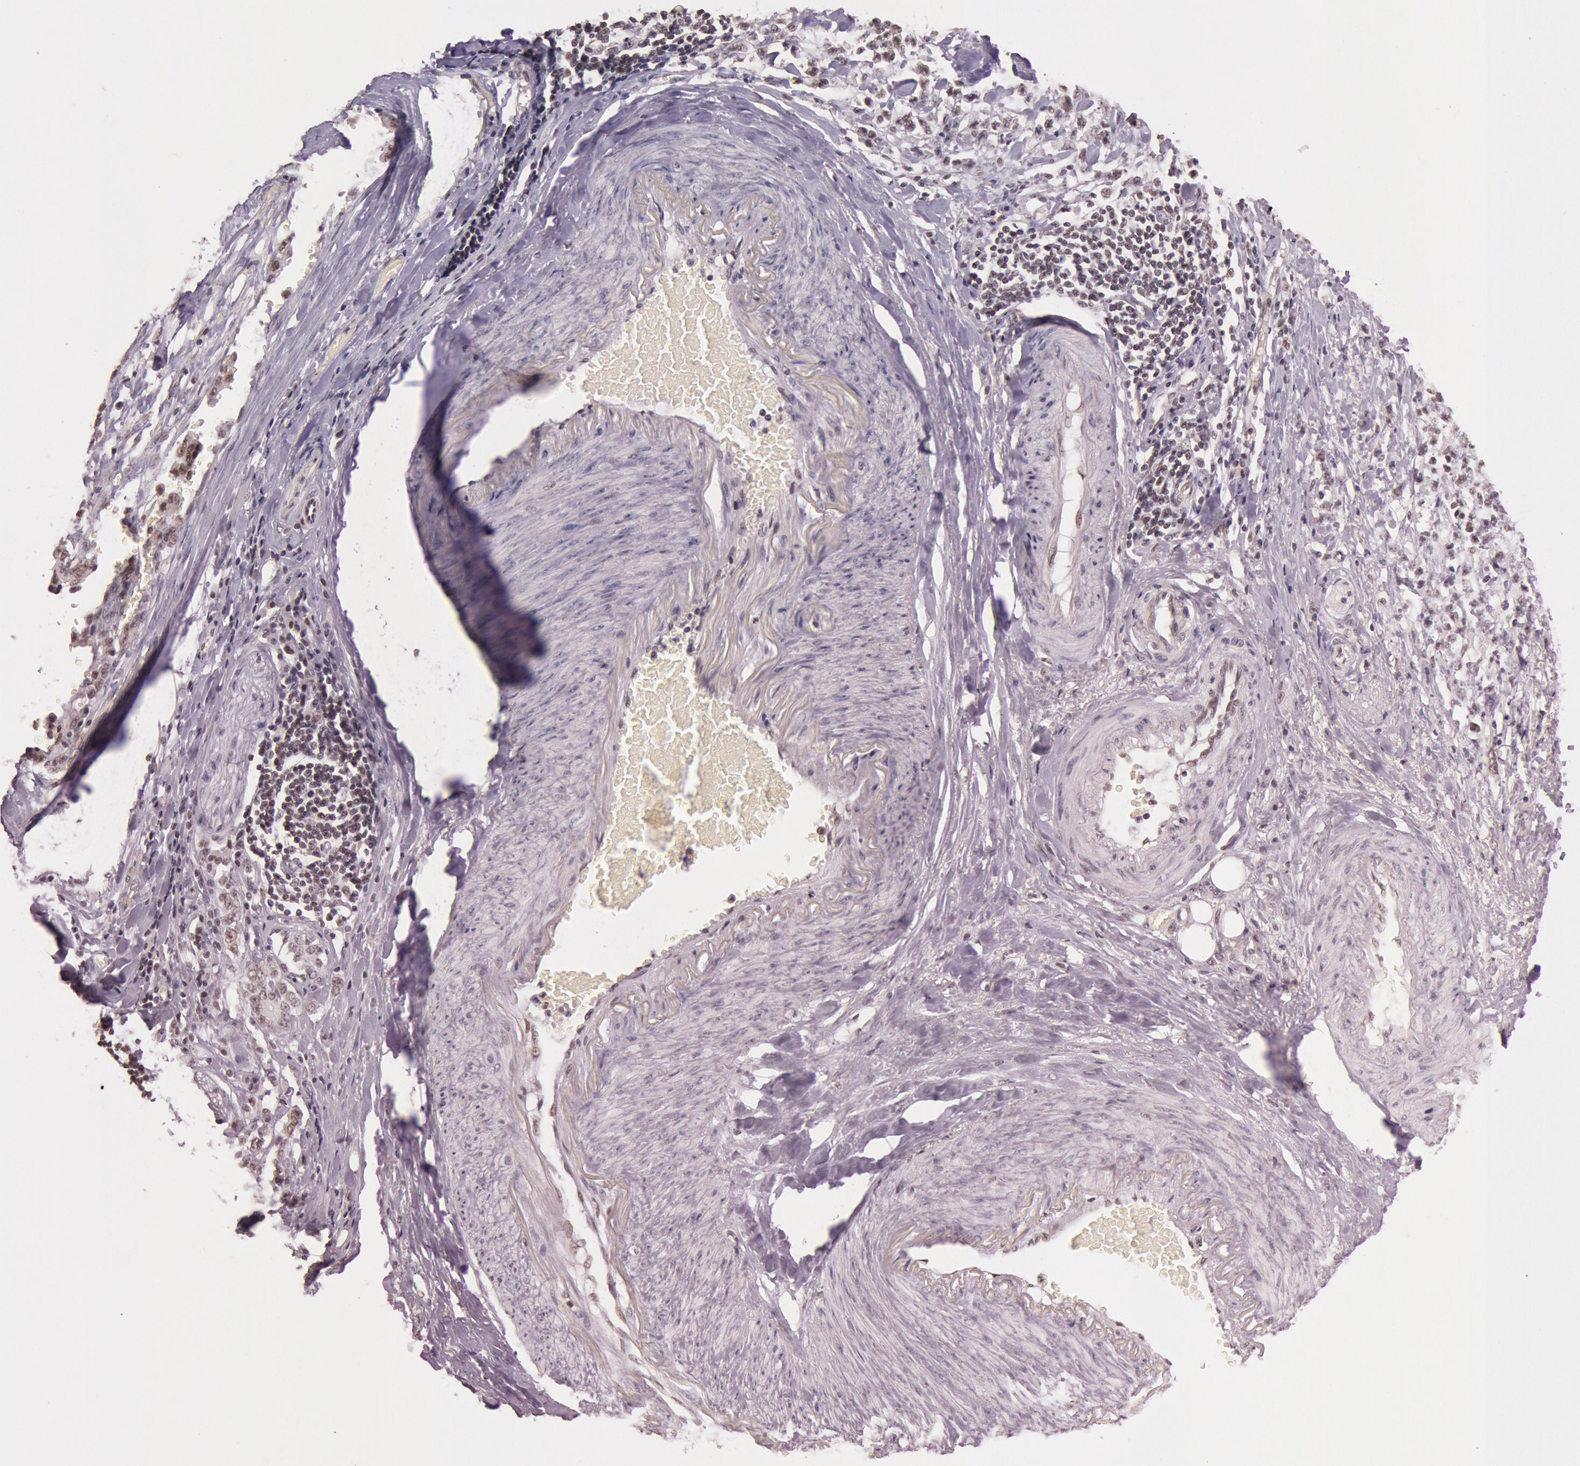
{"staining": {"intensity": "weak", "quantity": "<25%", "location": "nuclear"}, "tissue": "stomach cancer", "cell_type": "Tumor cells", "image_type": "cancer", "snomed": [{"axis": "morphology", "description": "Adenocarcinoma, NOS"}, {"axis": "topography", "description": "Stomach, lower"}], "caption": "IHC image of neoplastic tissue: stomach adenocarcinoma stained with DAB (3,3'-diaminobenzidine) demonstrates no significant protein staining in tumor cells.", "gene": "TASL", "patient": {"sex": "male", "age": 88}}